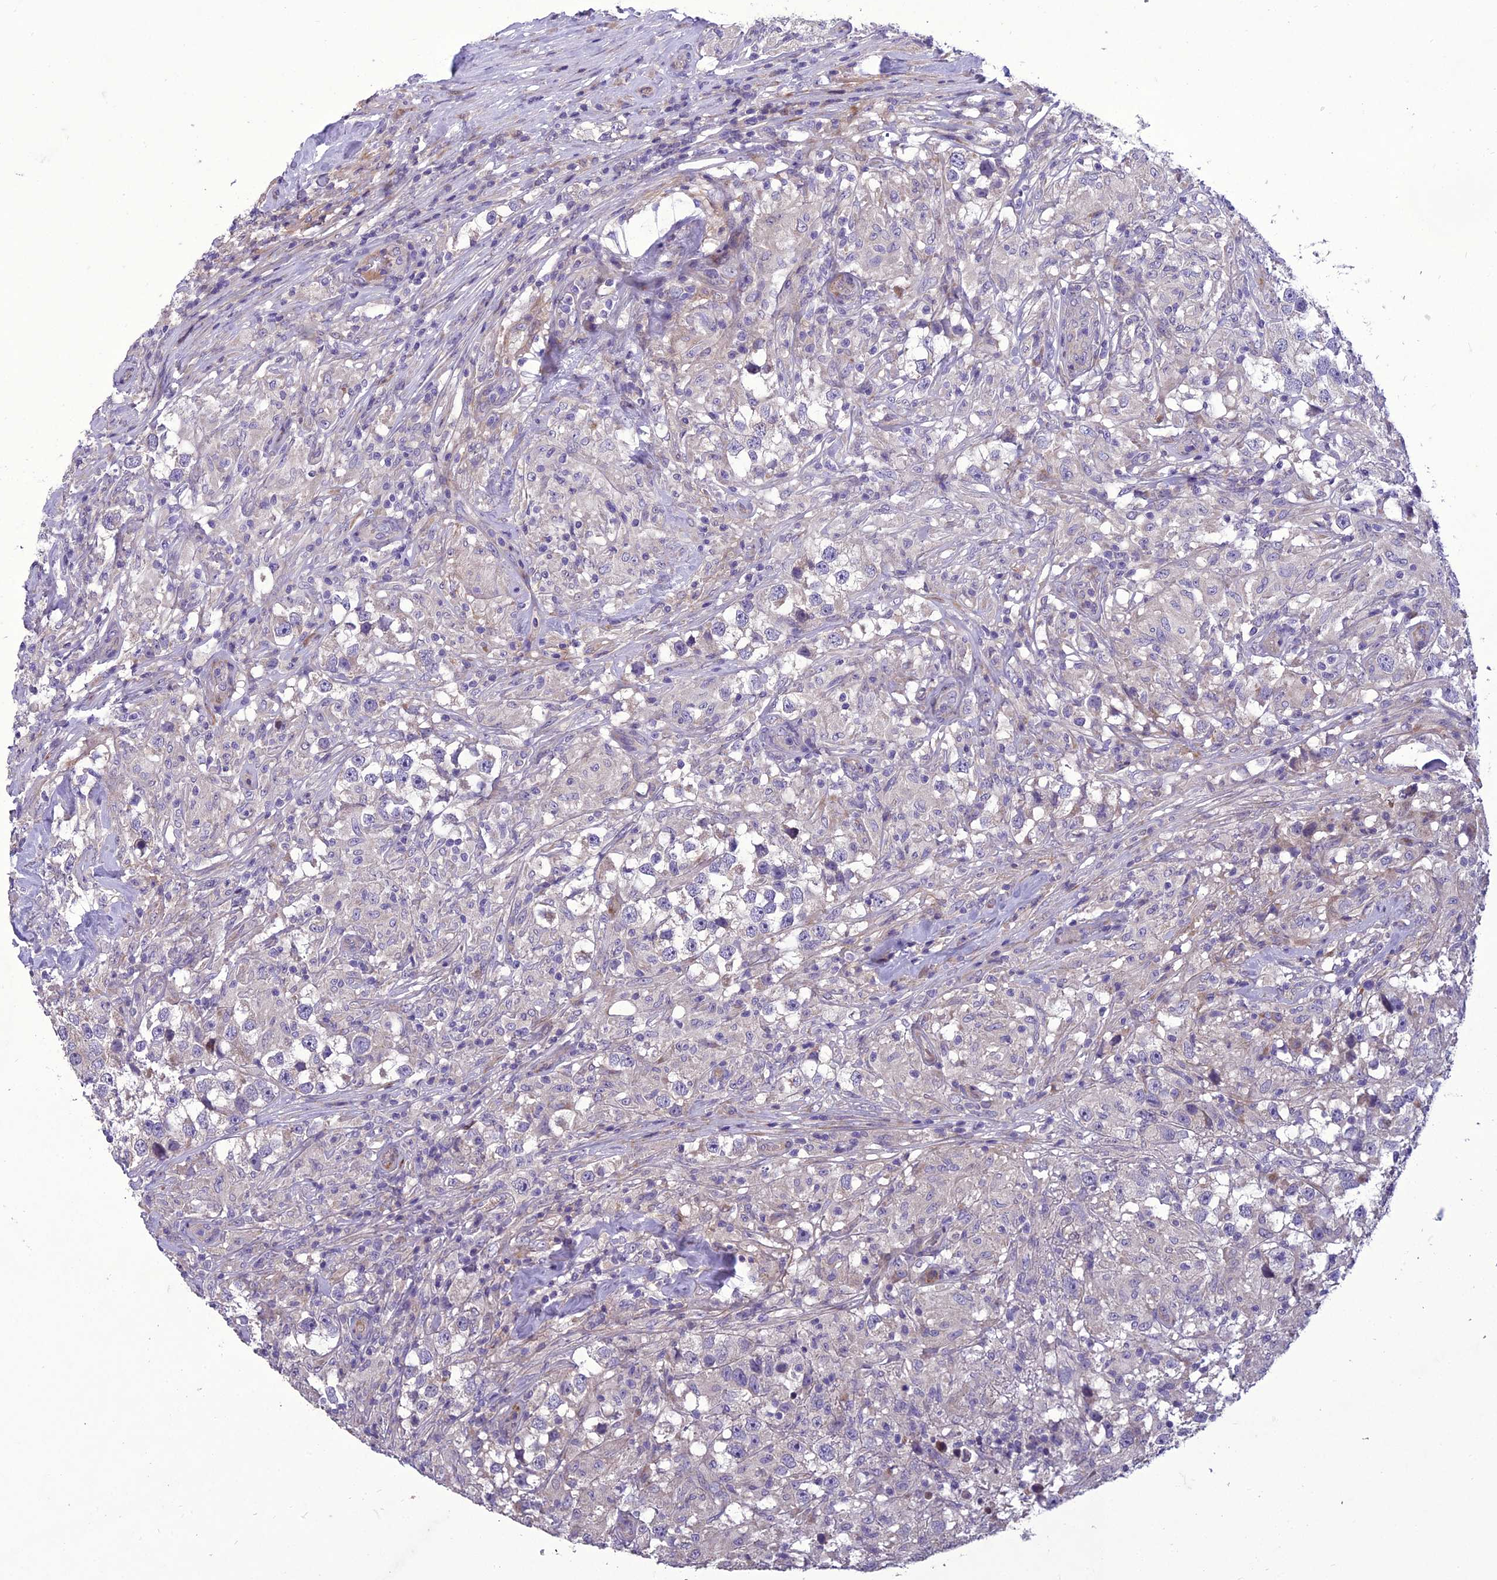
{"staining": {"intensity": "negative", "quantity": "none", "location": "none"}, "tissue": "testis cancer", "cell_type": "Tumor cells", "image_type": "cancer", "snomed": [{"axis": "morphology", "description": "Seminoma, NOS"}, {"axis": "topography", "description": "Testis"}], "caption": "Tumor cells are negative for protein expression in human testis seminoma. Nuclei are stained in blue.", "gene": "ADIPOR2", "patient": {"sex": "male", "age": 46}}